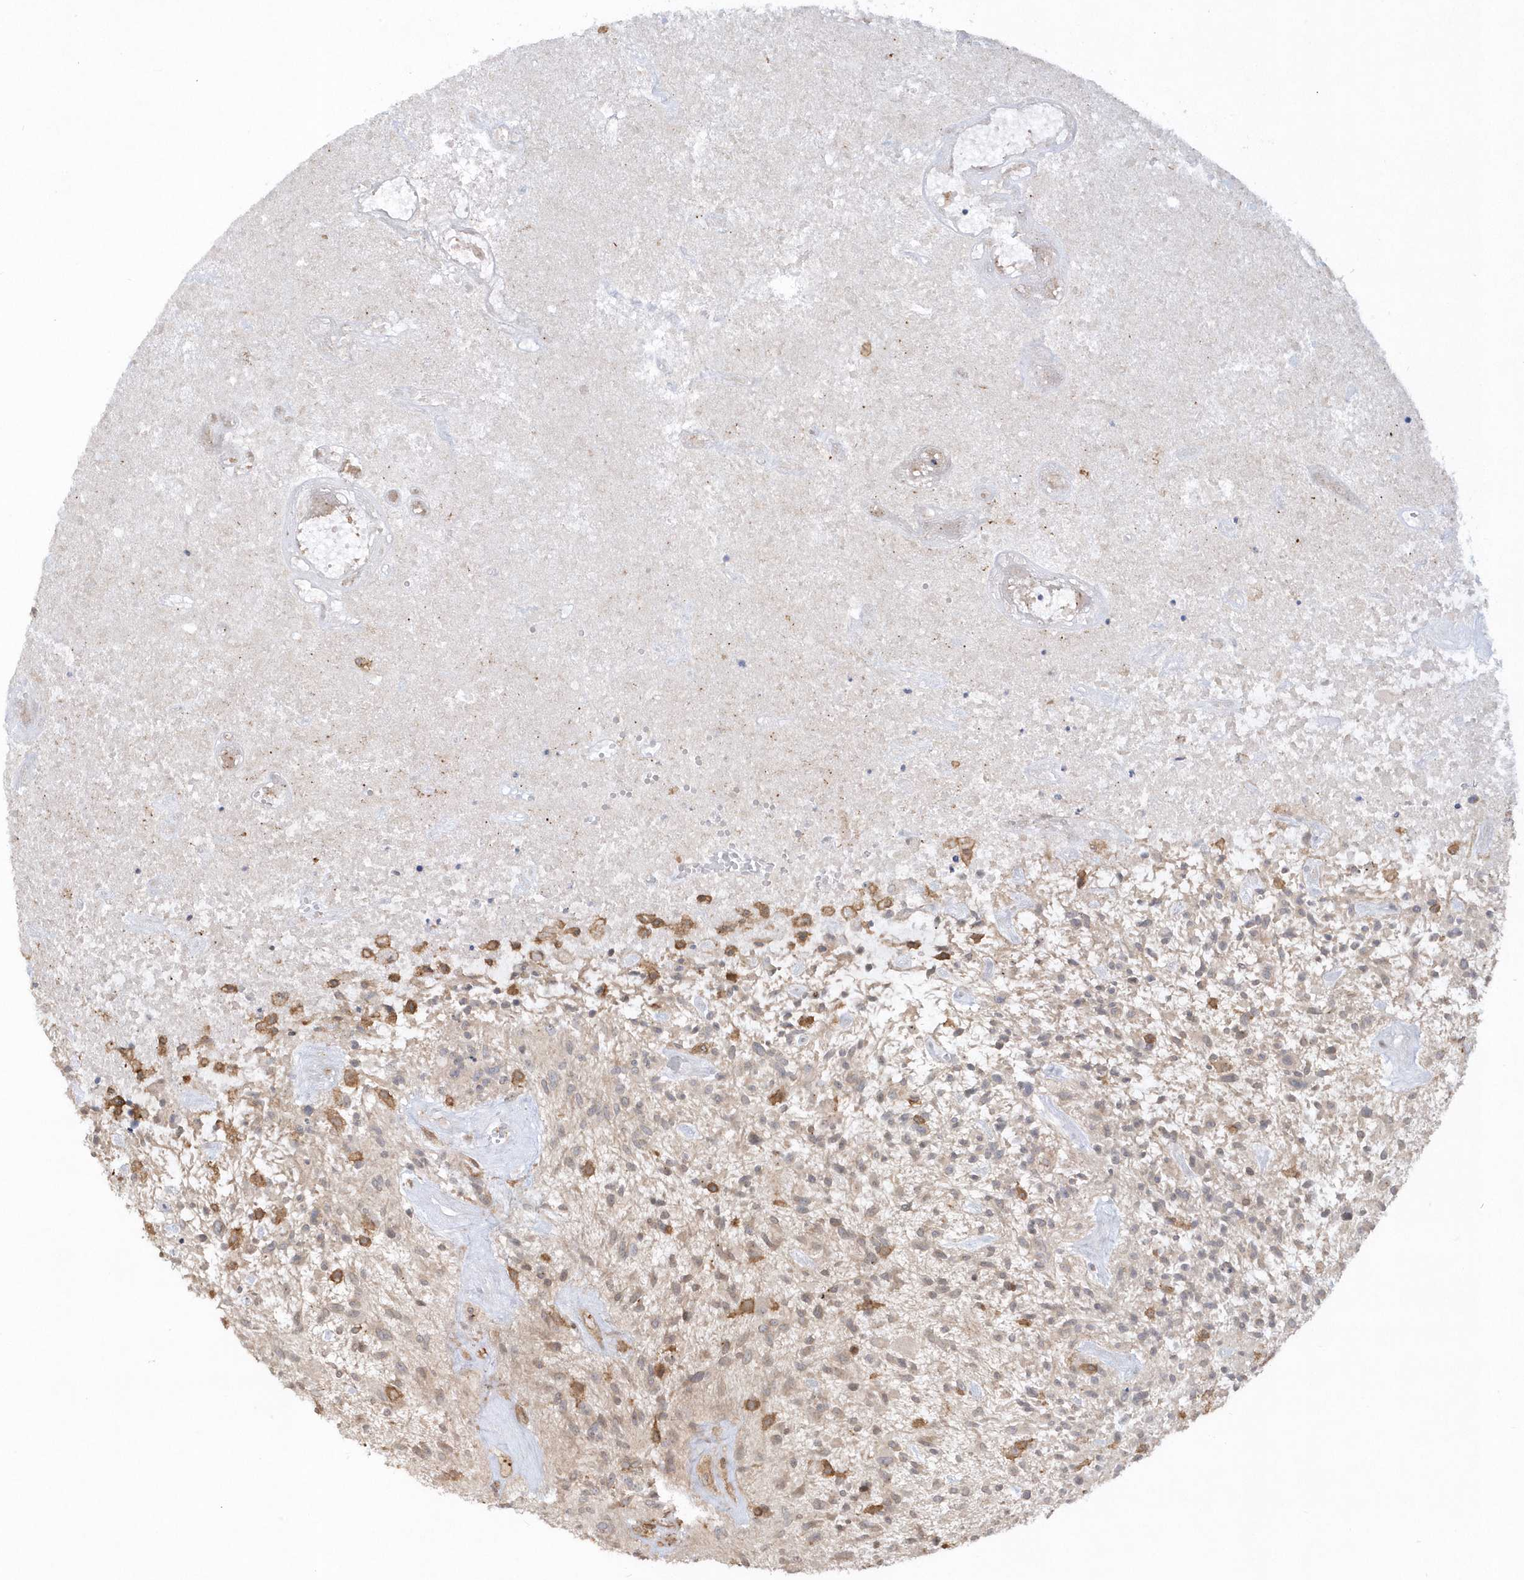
{"staining": {"intensity": "negative", "quantity": "none", "location": "none"}, "tissue": "glioma", "cell_type": "Tumor cells", "image_type": "cancer", "snomed": [{"axis": "morphology", "description": "Glioma, malignant, High grade"}, {"axis": "topography", "description": "Brain"}], "caption": "This is an immunohistochemistry image of human glioma. There is no positivity in tumor cells.", "gene": "BSN", "patient": {"sex": "male", "age": 47}}